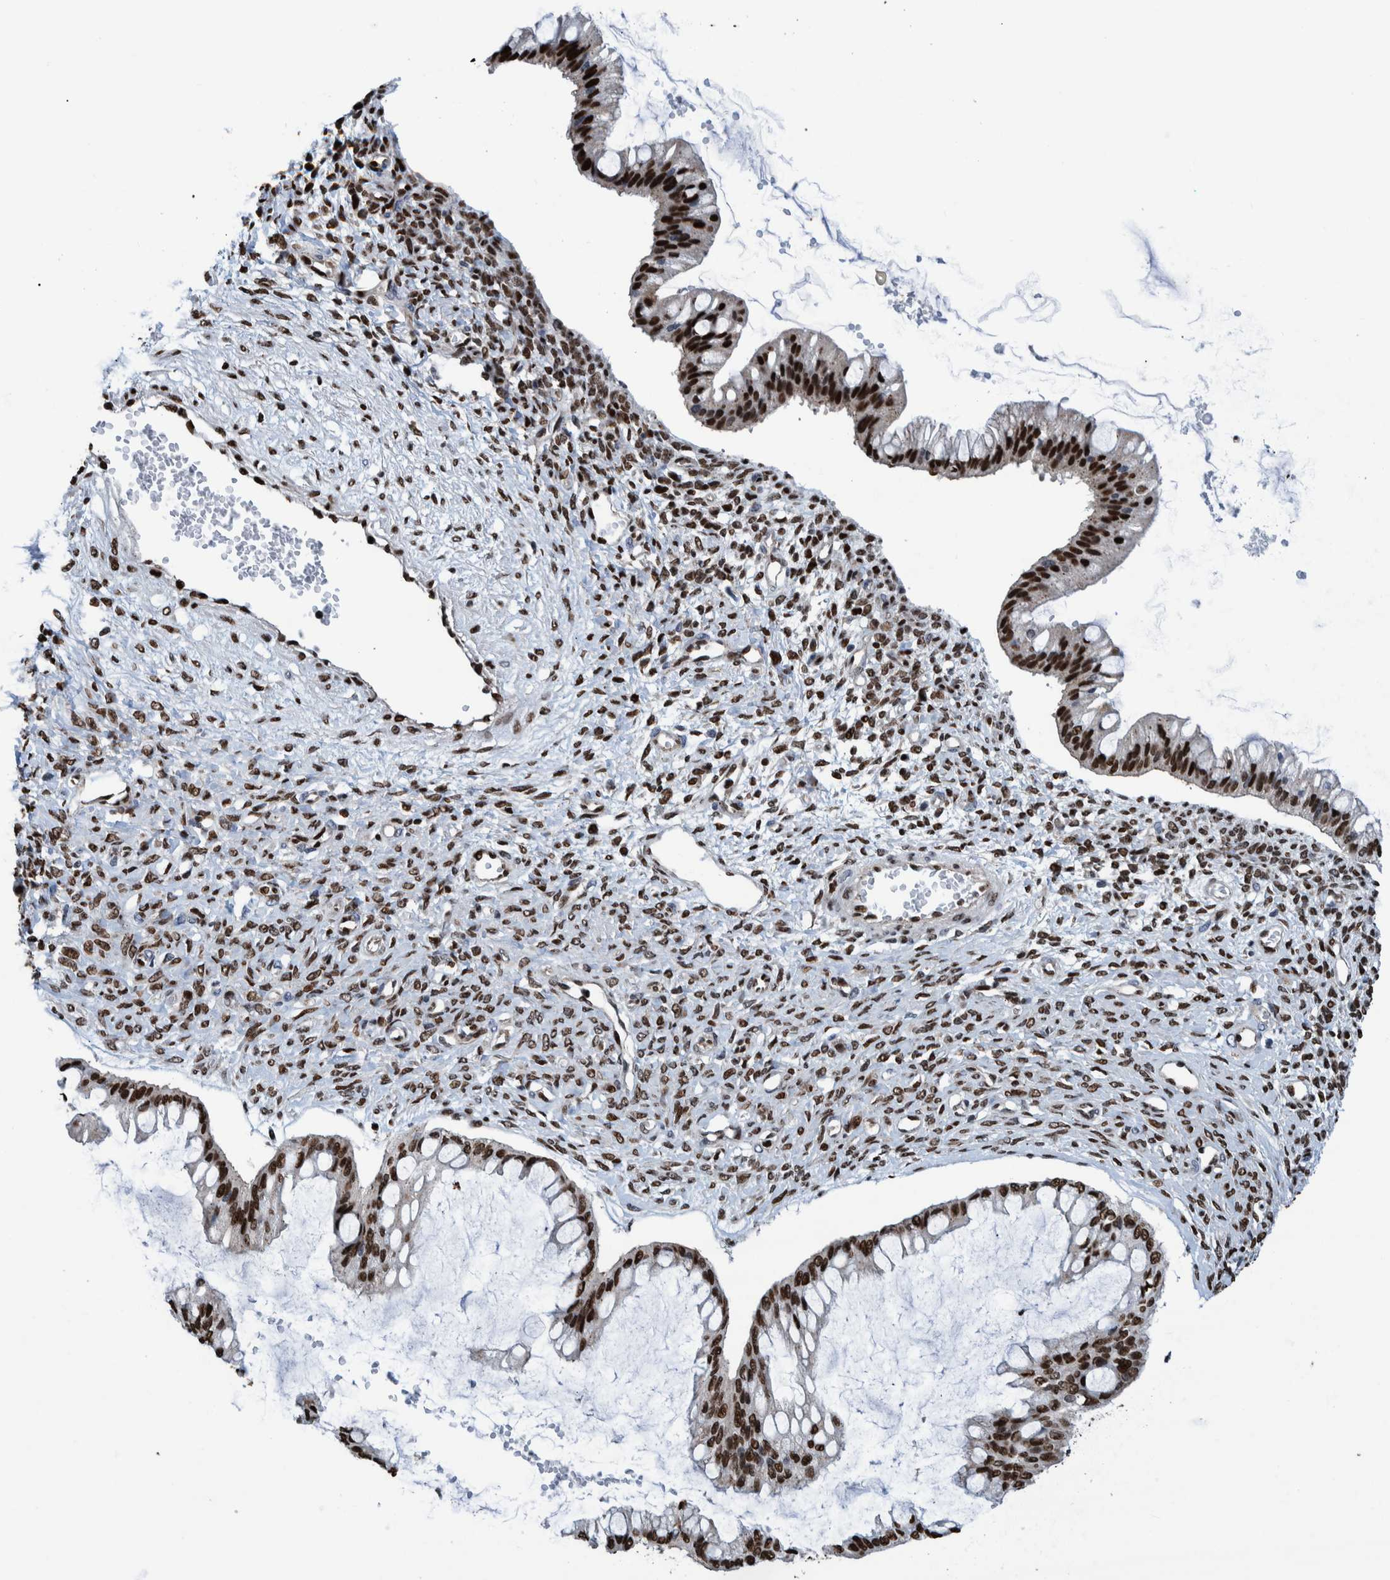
{"staining": {"intensity": "strong", "quantity": ">75%", "location": "nuclear"}, "tissue": "ovarian cancer", "cell_type": "Tumor cells", "image_type": "cancer", "snomed": [{"axis": "morphology", "description": "Cystadenocarcinoma, mucinous, NOS"}, {"axis": "topography", "description": "Ovary"}], "caption": "Ovarian cancer stained with a protein marker exhibits strong staining in tumor cells.", "gene": "HEATR9", "patient": {"sex": "female", "age": 73}}